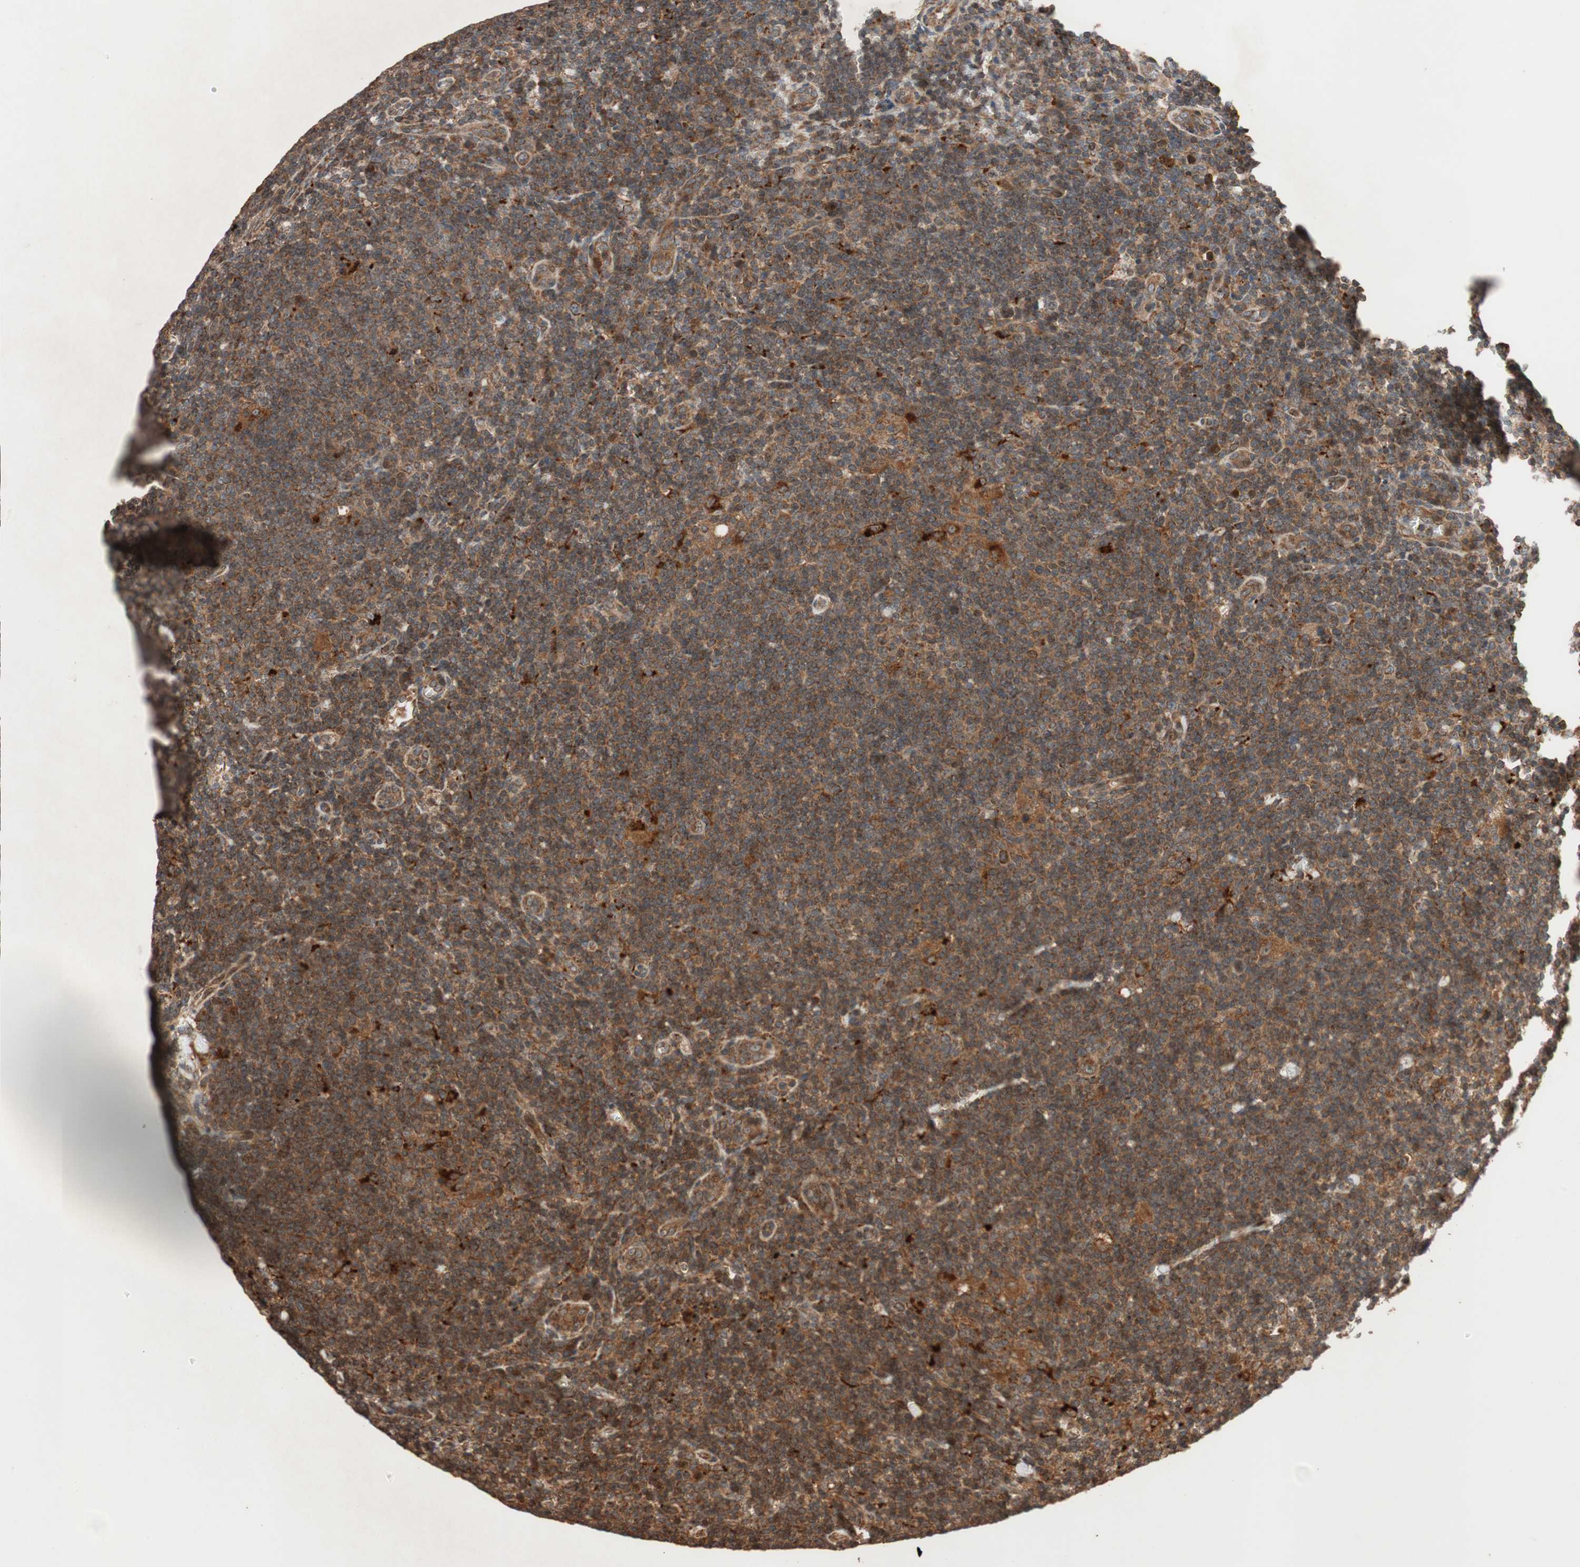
{"staining": {"intensity": "strong", "quantity": ">75%", "location": "cytoplasmic/membranous"}, "tissue": "lymphoma", "cell_type": "Tumor cells", "image_type": "cancer", "snomed": [{"axis": "morphology", "description": "Hodgkin's disease, NOS"}, {"axis": "topography", "description": "Lymph node"}], "caption": "Hodgkin's disease stained with a brown dye shows strong cytoplasmic/membranous positive positivity in about >75% of tumor cells.", "gene": "RAB1A", "patient": {"sex": "female", "age": 57}}